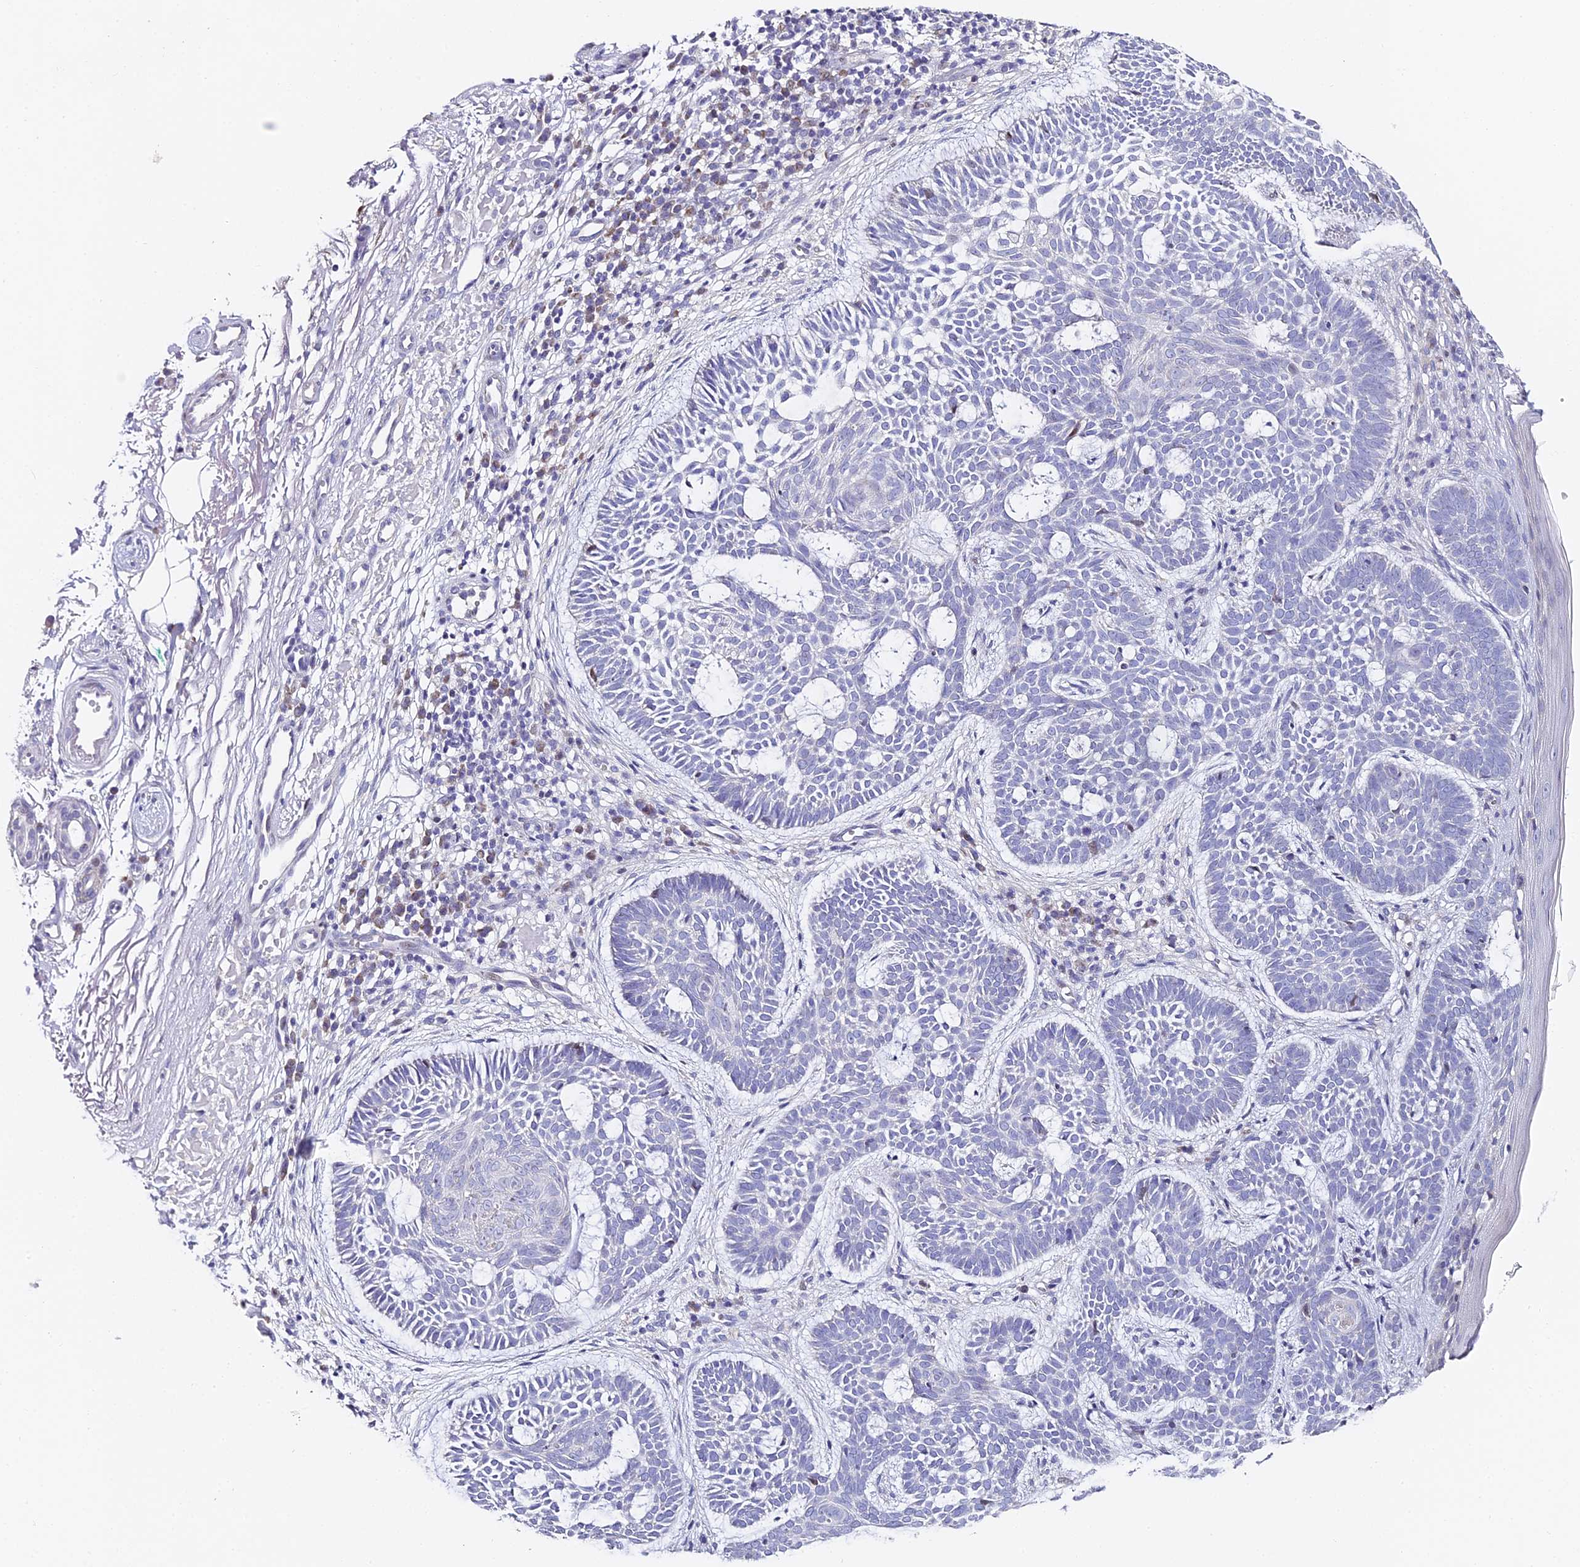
{"staining": {"intensity": "negative", "quantity": "none", "location": "none"}, "tissue": "skin cancer", "cell_type": "Tumor cells", "image_type": "cancer", "snomed": [{"axis": "morphology", "description": "Basal cell carcinoma"}, {"axis": "topography", "description": "Skin"}], "caption": "A high-resolution image shows immunohistochemistry (IHC) staining of skin cancer (basal cell carcinoma), which exhibits no significant positivity in tumor cells. (DAB (3,3'-diaminobenzidine) IHC visualized using brightfield microscopy, high magnification).", "gene": "SERP1", "patient": {"sex": "male", "age": 85}}